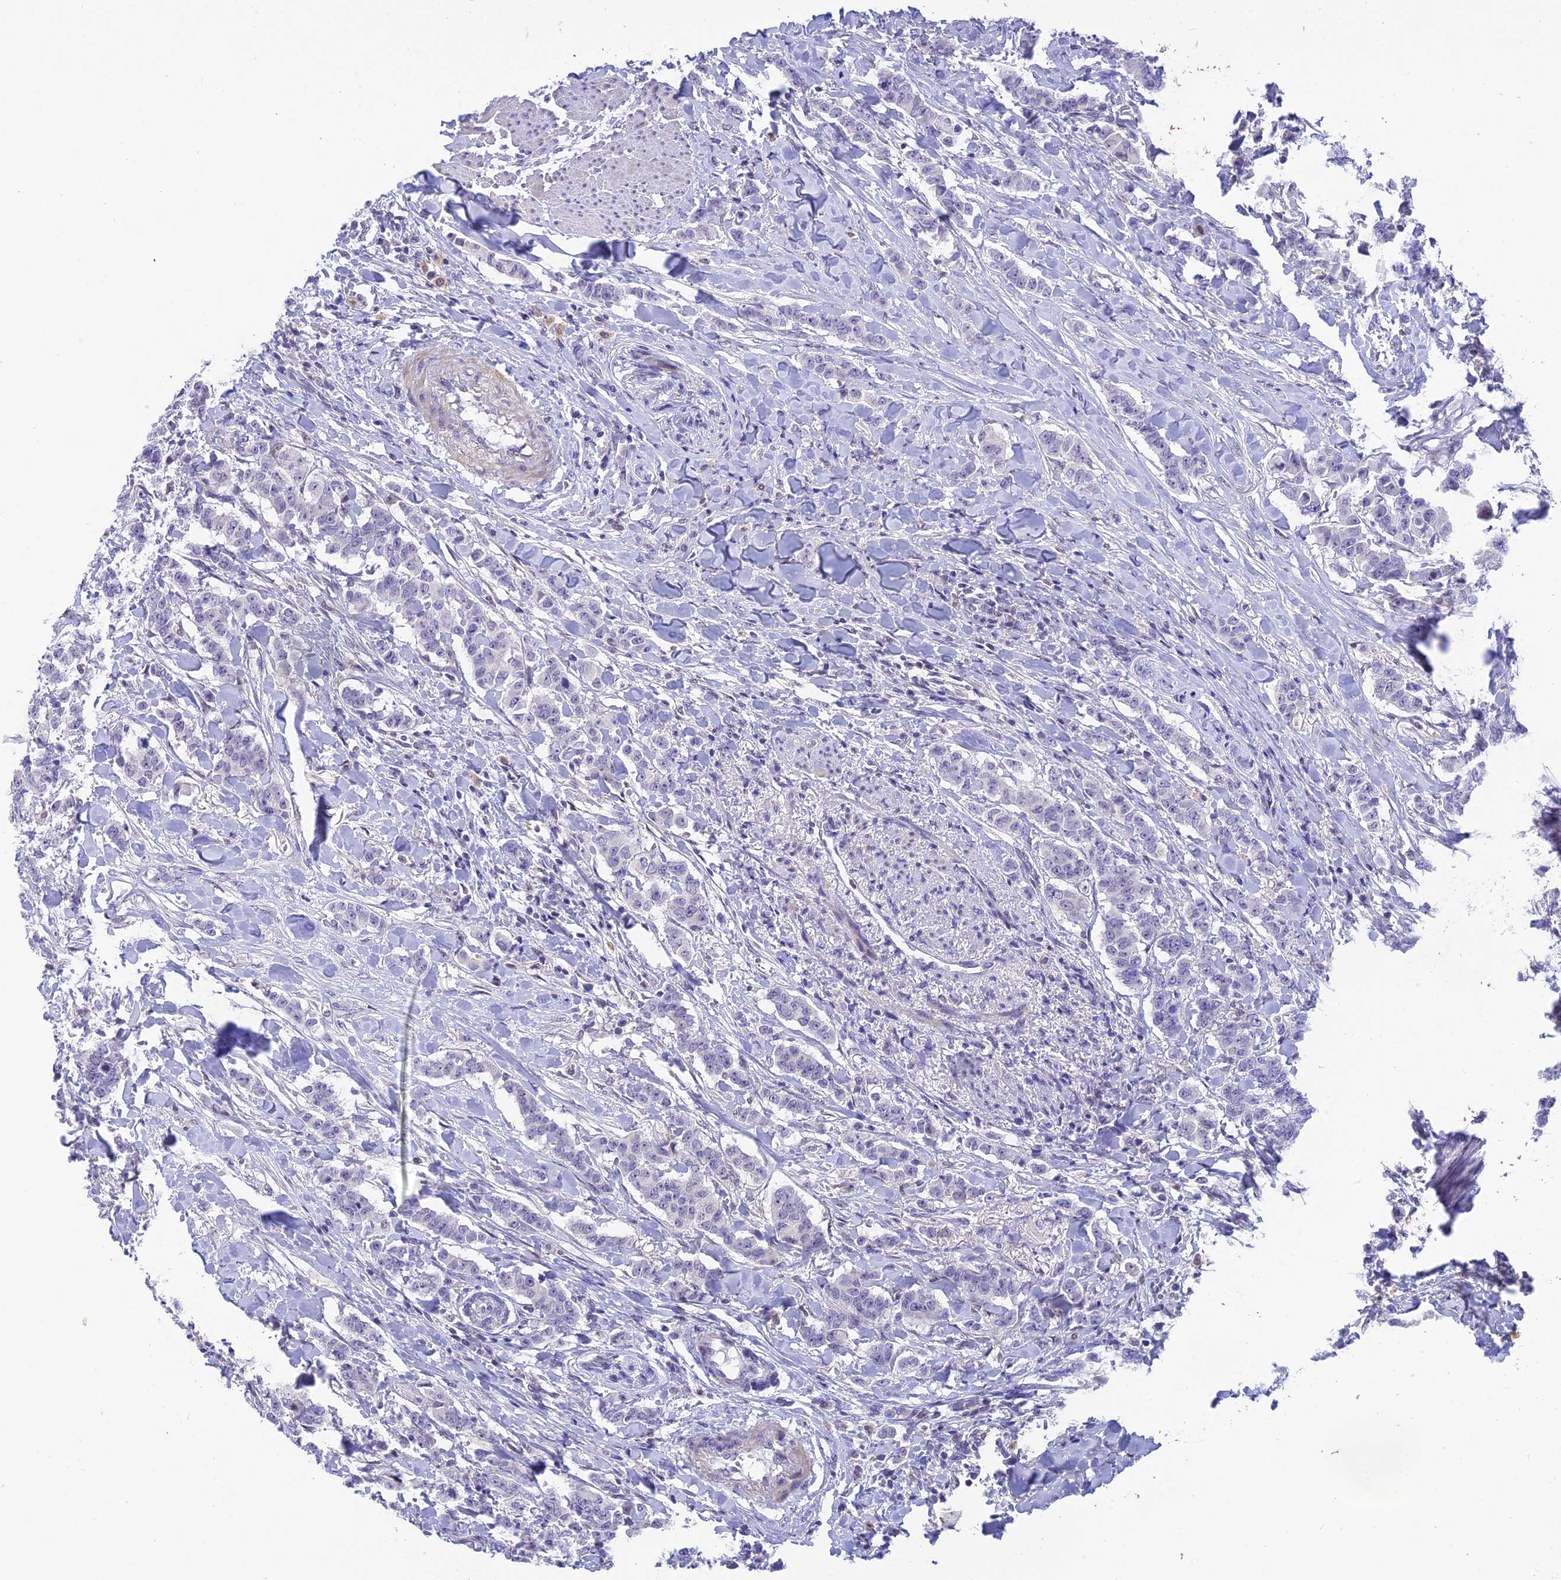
{"staining": {"intensity": "negative", "quantity": "none", "location": "none"}, "tissue": "breast cancer", "cell_type": "Tumor cells", "image_type": "cancer", "snomed": [{"axis": "morphology", "description": "Duct carcinoma"}, {"axis": "topography", "description": "Breast"}], "caption": "Breast cancer was stained to show a protein in brown. There is no significant staining in tumor cells. Nuclei are stained in blue.", "gene": "BMT2", "patient": {"sex": "female", "age": 40}}